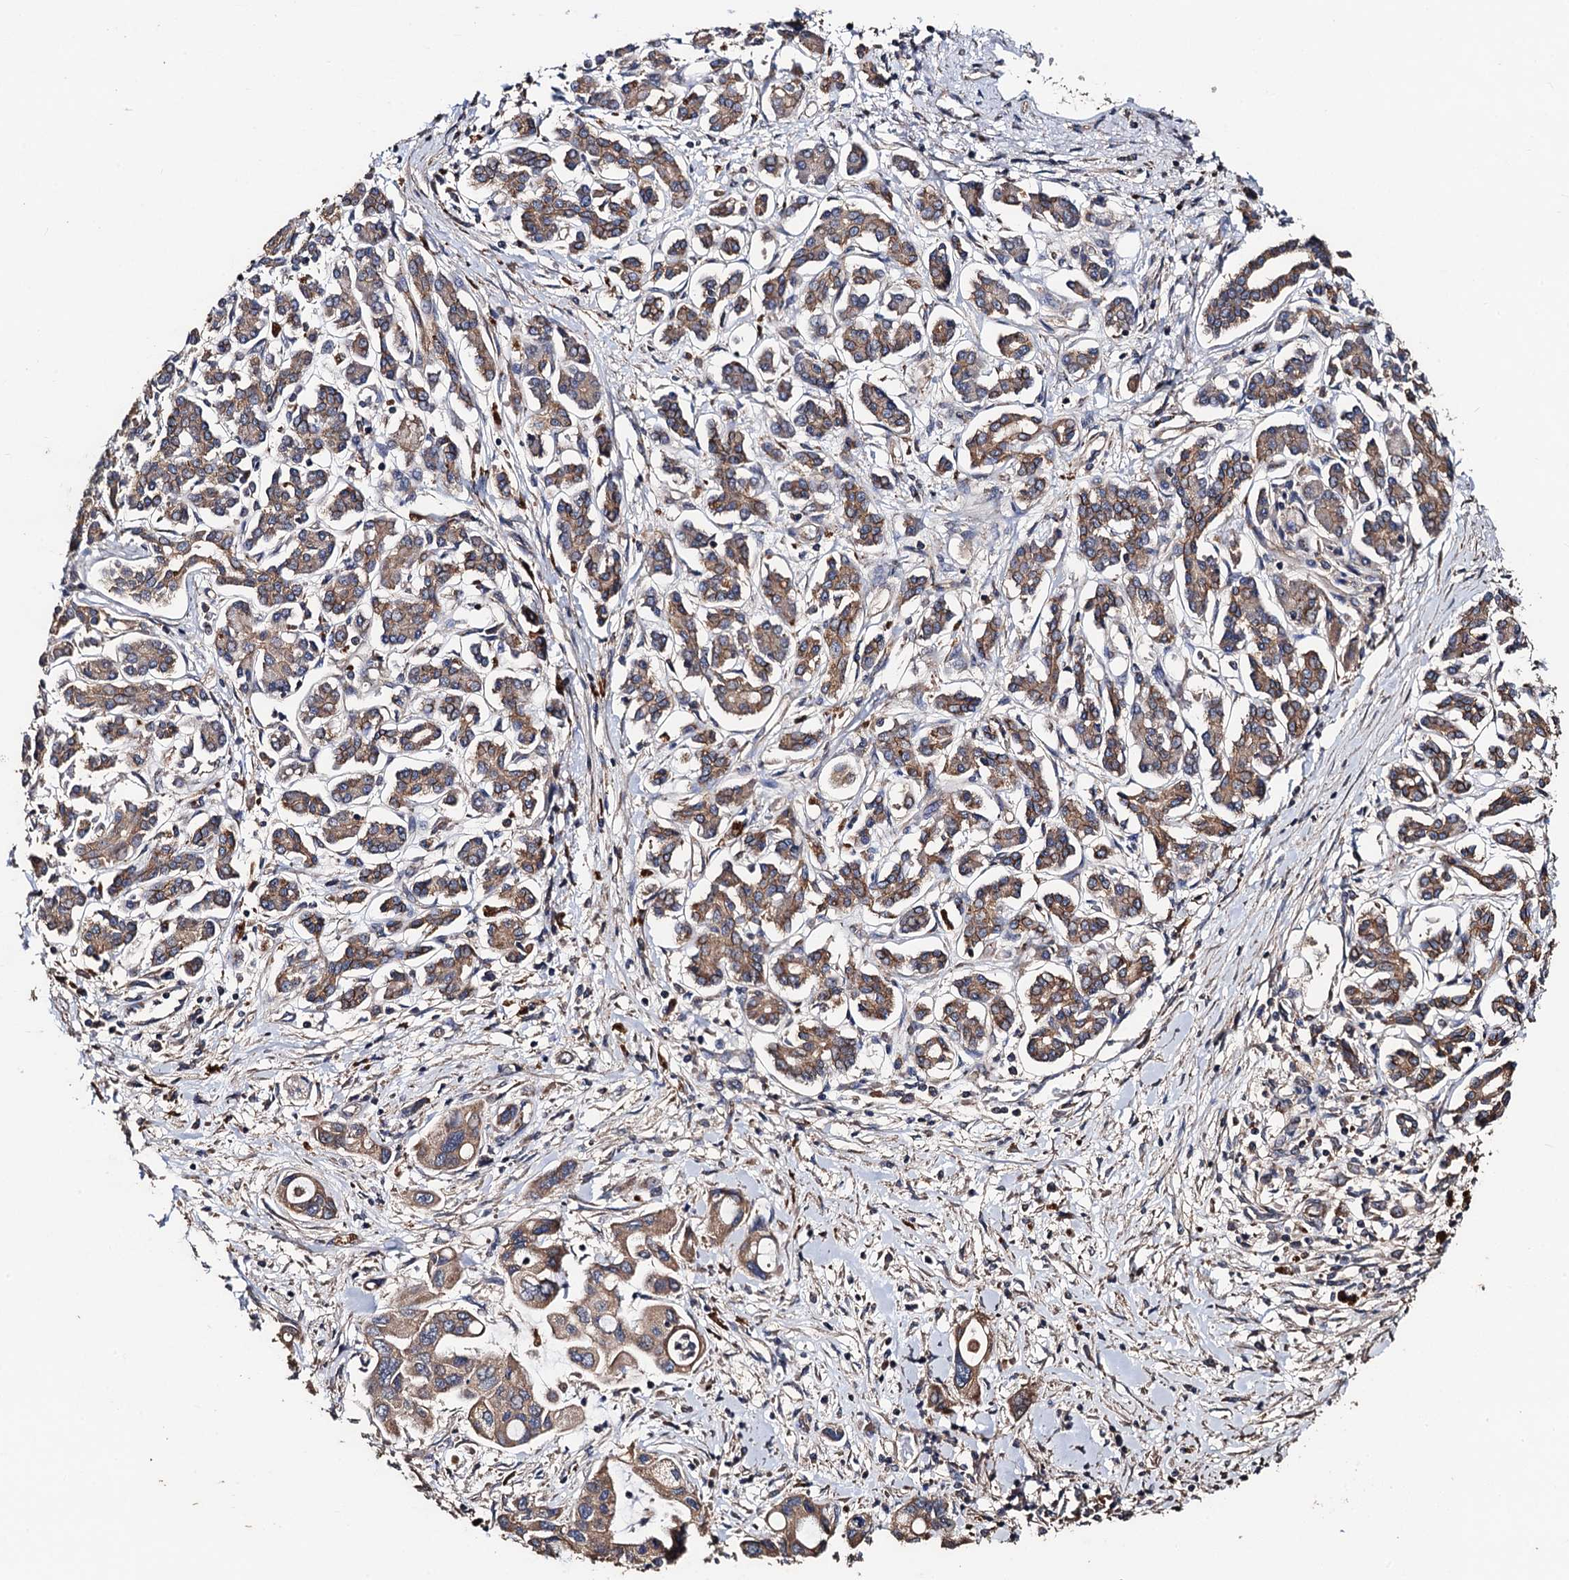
{"staining": {"intensity": "moderate", "quantity": ">75%", "location": "cytoplasmic/membranous"}, "tissue": "pancreatic cancer", "cell_type": "Tumor cells", "image_type": "cancer", "snomed": [{"axis": "morphology", "description": "Adenocarcinoma, NOS"}, {"axis": "topography", "description": "Pancreas"}], "caption": "IHC micrograph of human pancreatic cancer (adenocarcinoma) stained for a protein (brown), which shows medium levels of moderate cytoplasmic/membranous positivity in approximately >75% of tumor cells.", "gene": "PPTC7", "patient": {"sex": "female", "age": 50}}